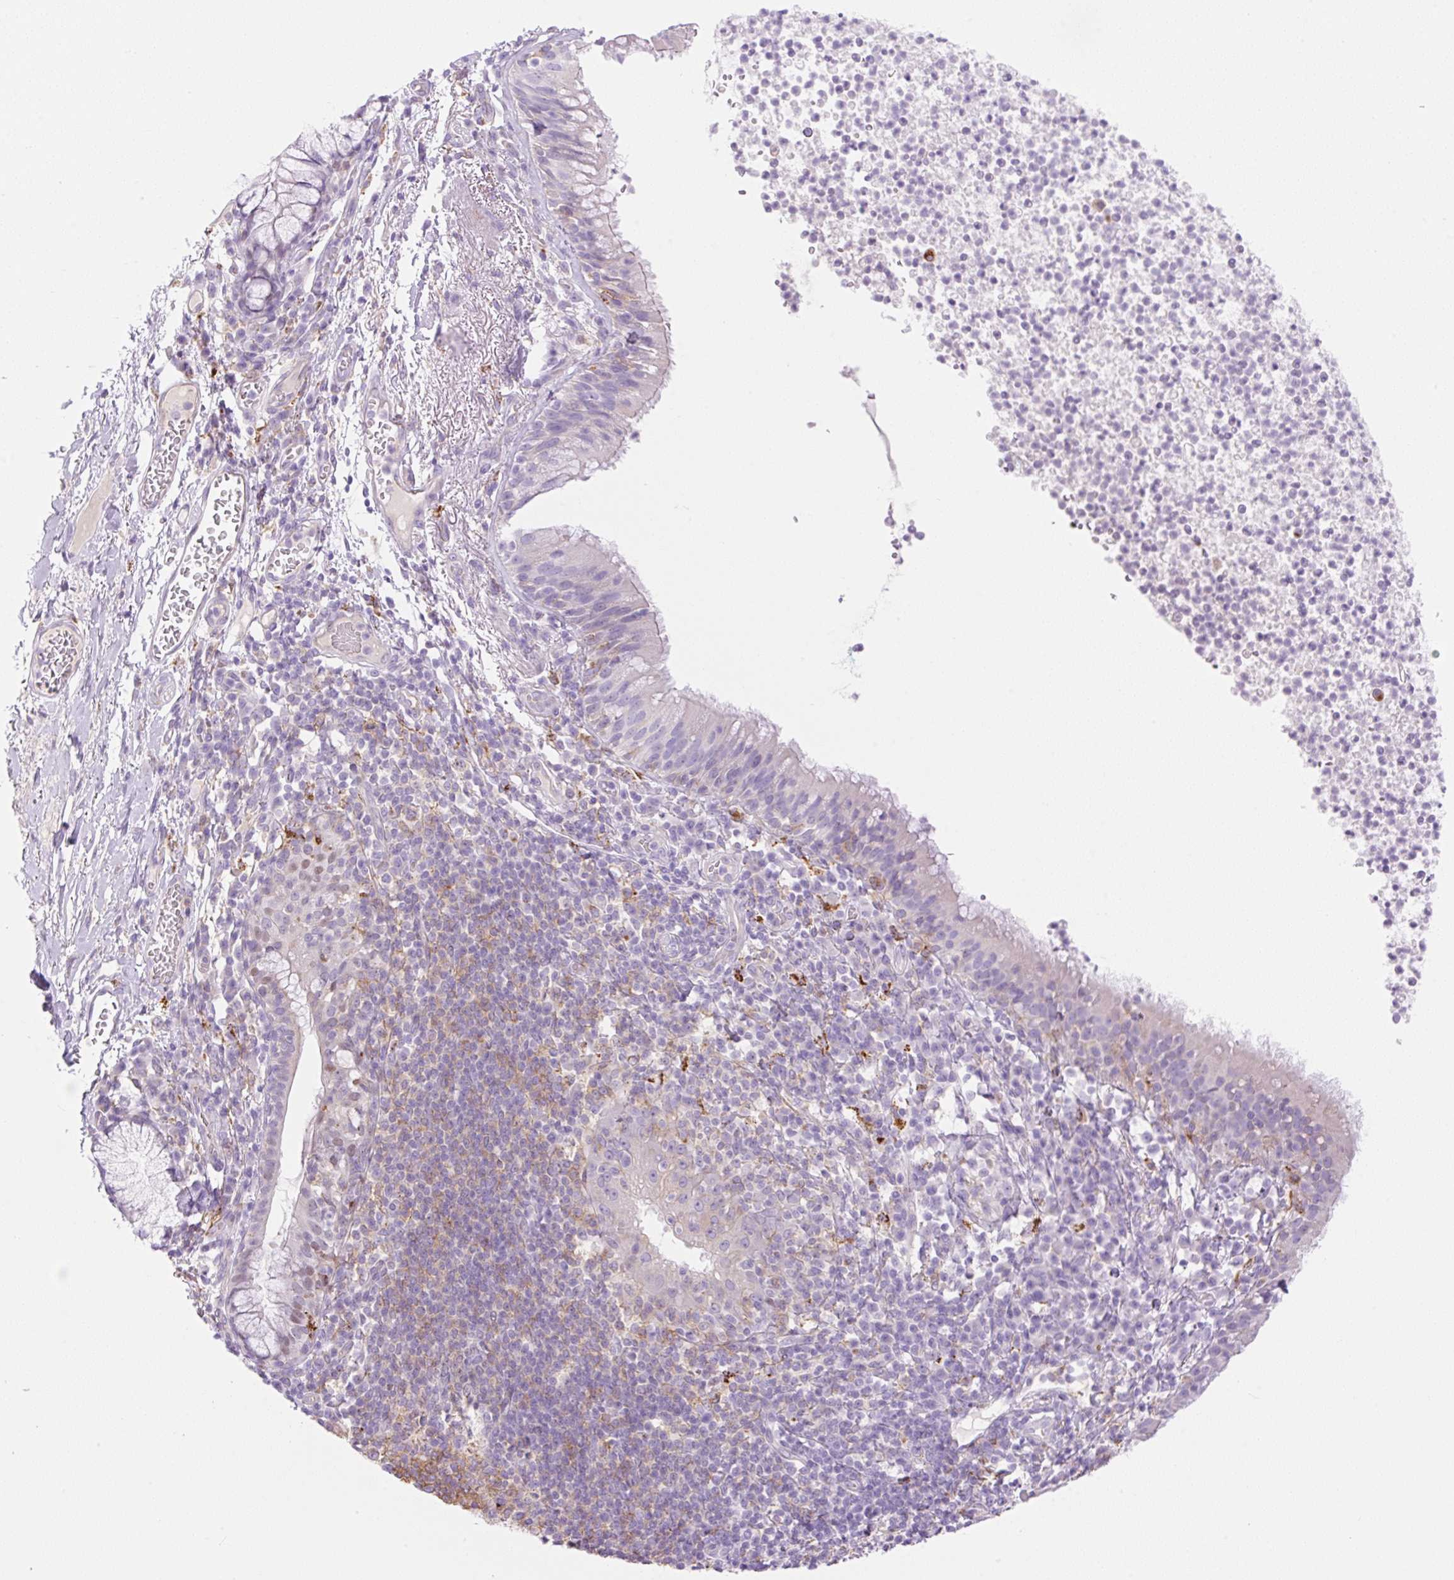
{"staining": {"intensity": "moderate", "quantity": "<25%", "location": "nuclear"}, "tissue": "bronchus", "cell_type": "Respiratory epithelial cells", "image_type": "normal", "snomed": [{"axis": "morphology", "description": "Normal tissue, NOS"}, {"axis": "topography", "description": "Cartilage tissue"}, {"axis": "topography", "description": "Bronchus"}], "caption": "Bronchus stained with DAB (3,3'-diaminobenzidine) IHC shows low levels of moderate nuclear positivity in approximately <25% of respiratory epithelial cells. The protein is shown in brown color, while the nuclei are stained blue.", "gene": "PALM3", "patient": {"sex": "male", "age": 56}}